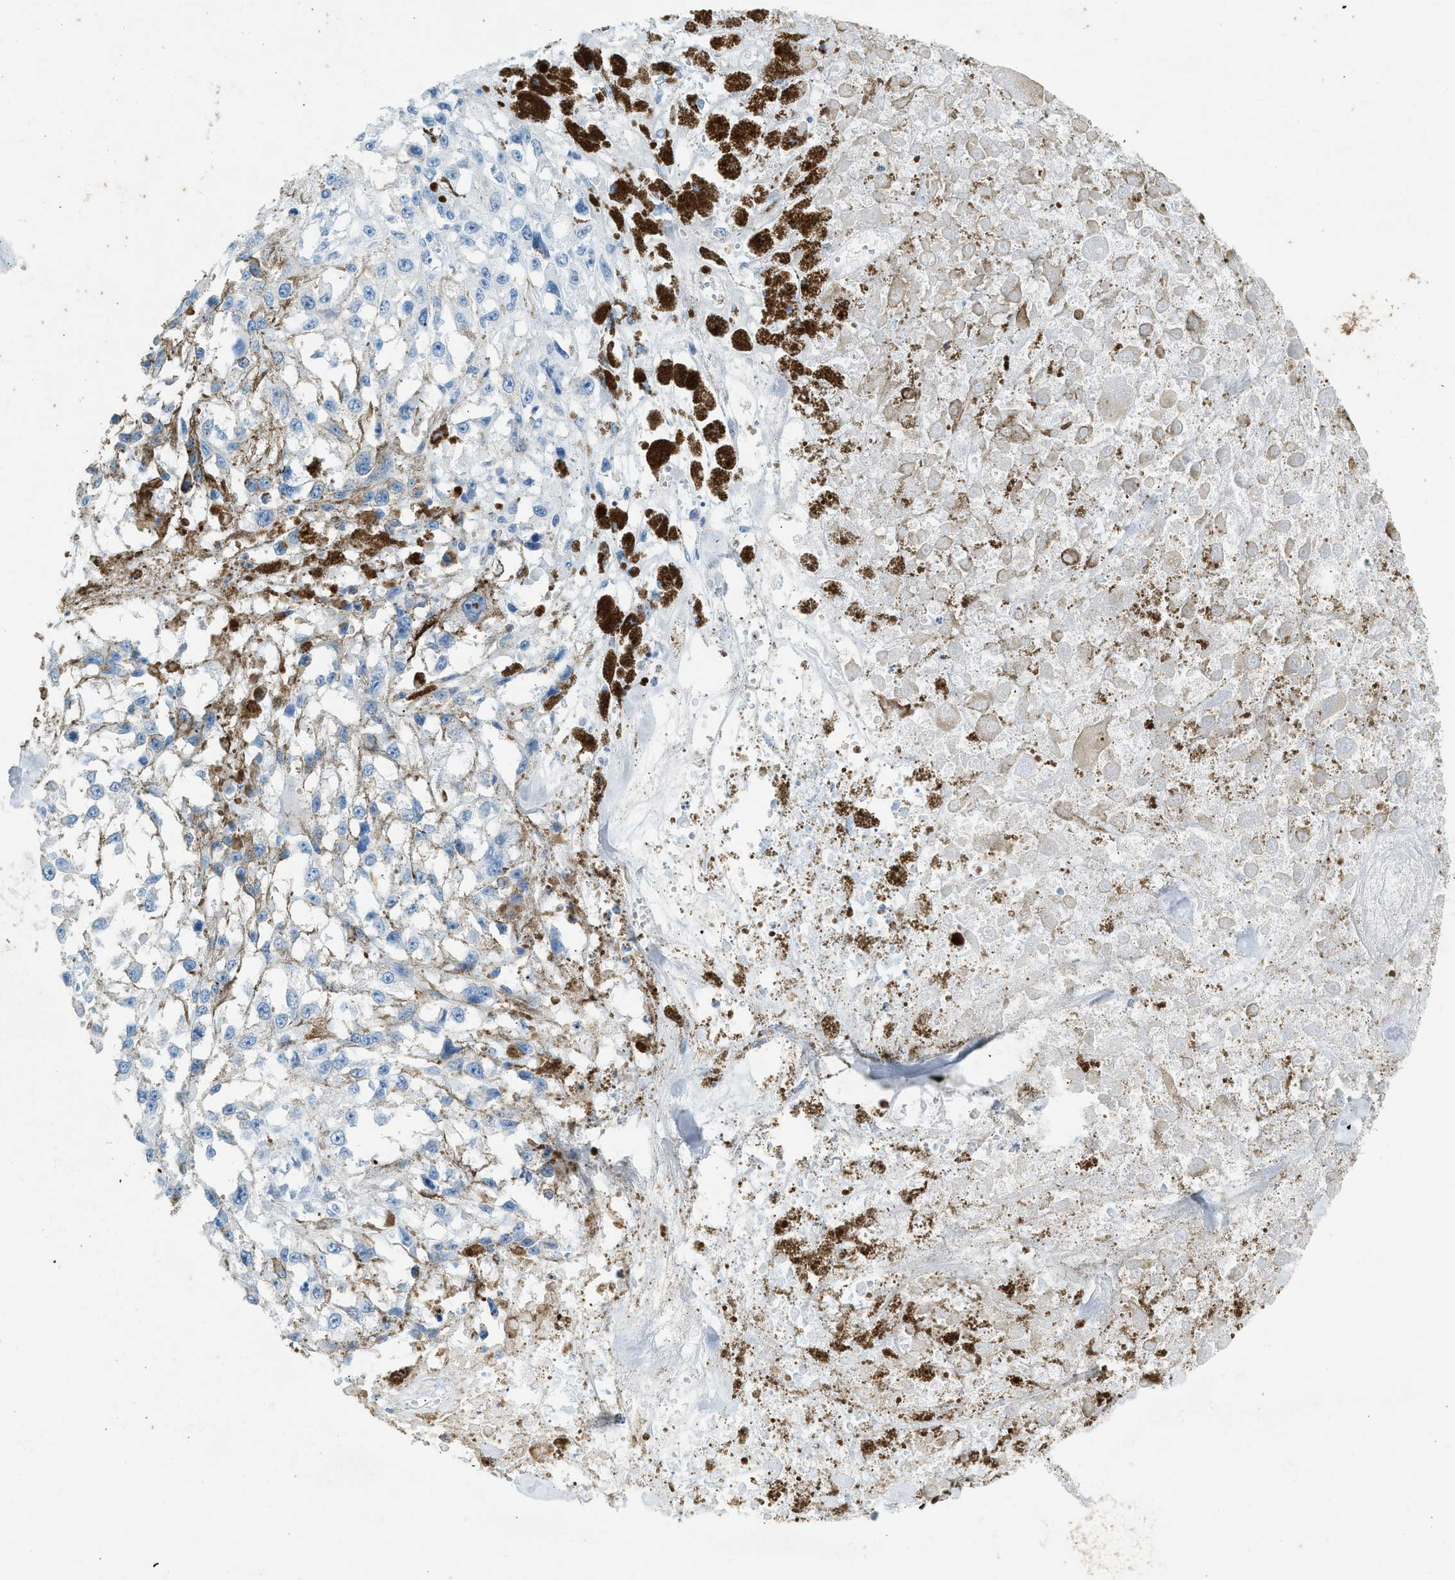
{"staining": {"intensity": "weak", "quantity": "<25%", "location": "cytoplasmic/membranous"}, "tissue": "melanoma", "cell_type": "Tumor cells", "image_type": "cancer", "snomed": [{"axis": "morphology", "description": "Malignant melanoma, Metastatic site"}, {"axis": "topography", "description": "Lymph node"}], "caption": "Tumor cells are negative for protein expression in human melanoma. (DAB immunohistochemistry (IHC) with hematoxylin counter stain).", "gene": "HHATL", "patient": {"sex": "male", "age": 59}}